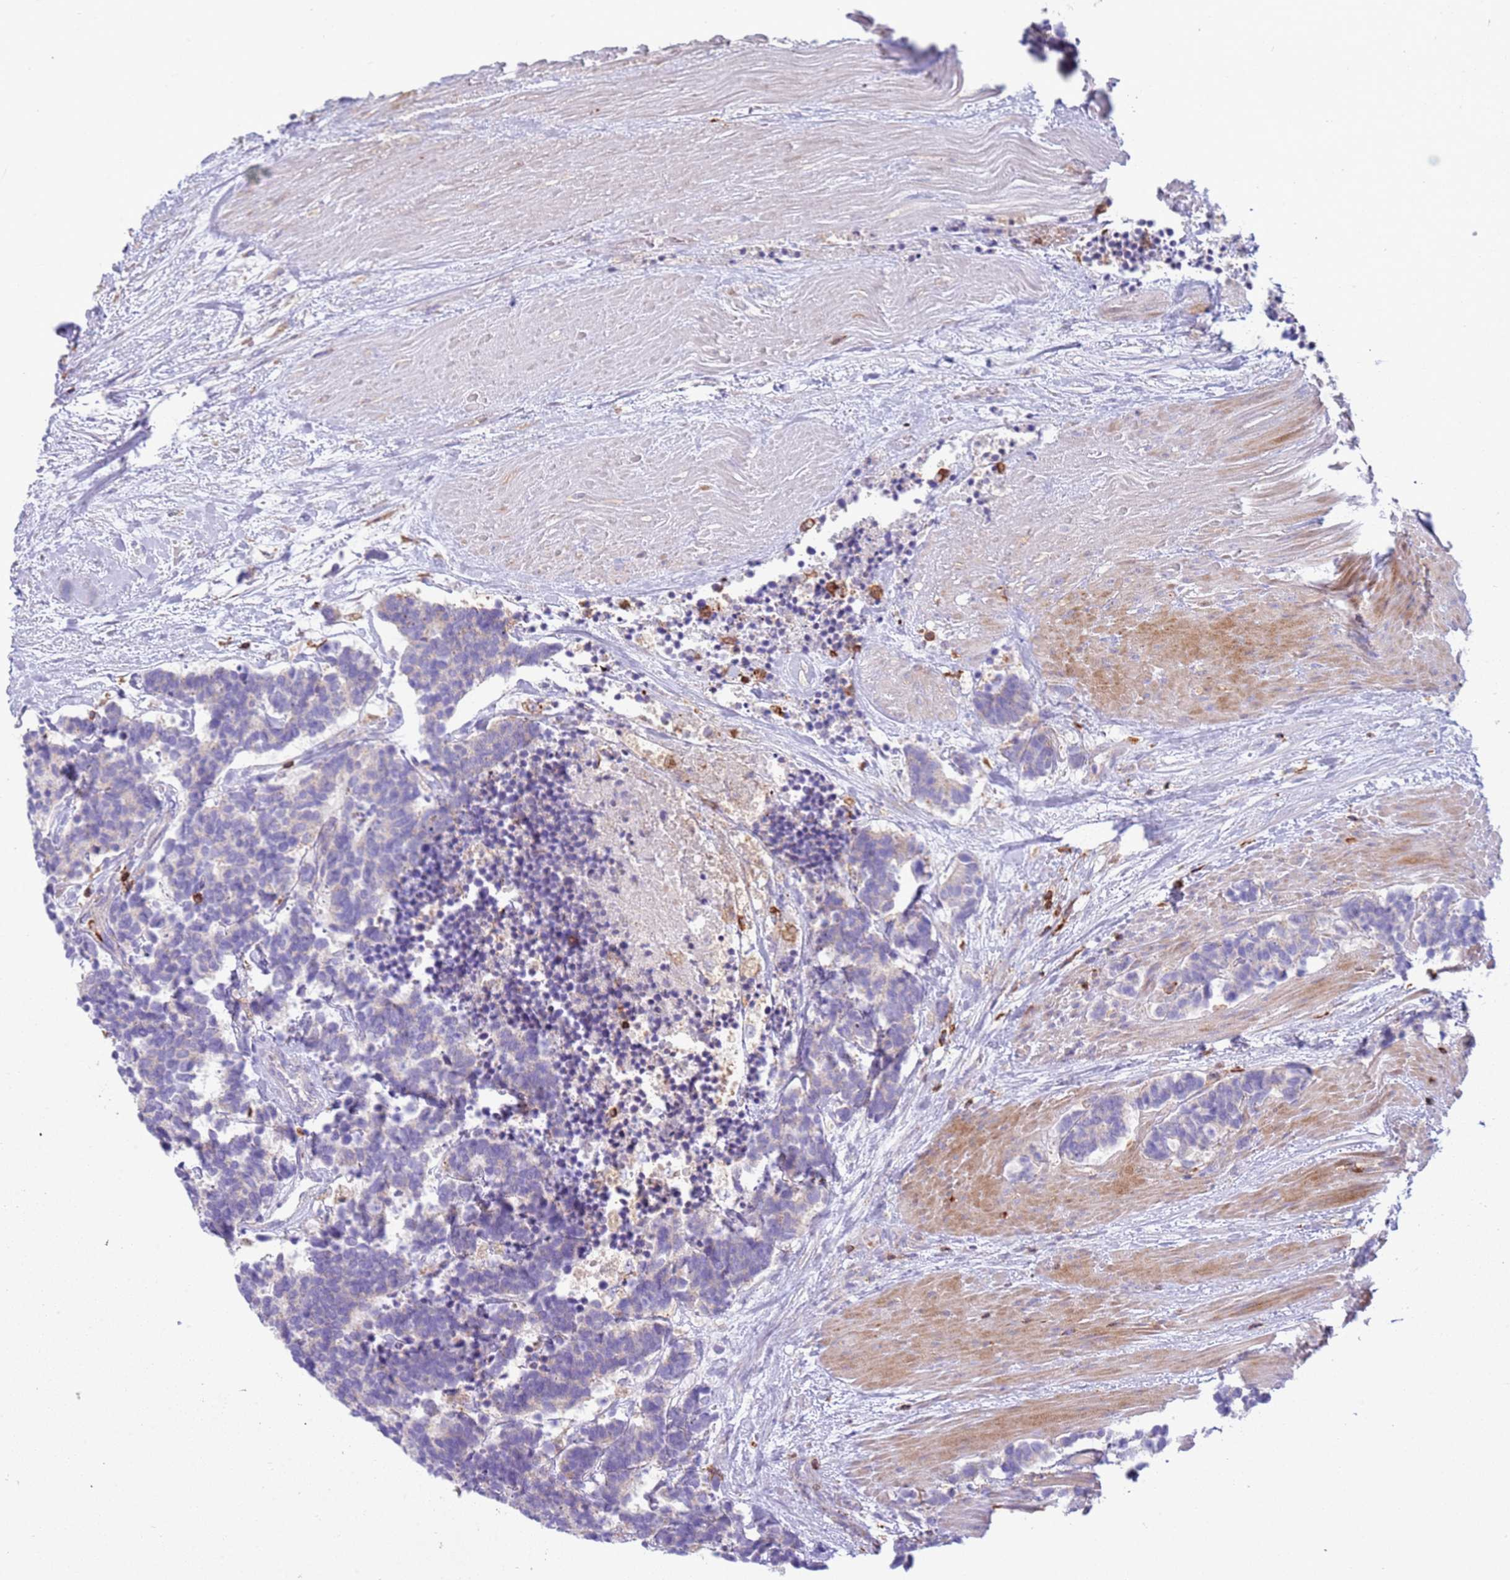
{"staining": {"intensity": "weak", "quantity": "<25%", "location": "cytoplasmic/membranous"}, "tissue": "carcinoid", "cell_type": "Tumor cells", "image_type": "cancer", "snomed": [{"axis": "morphology", "description": "Carcinoma, NOS"}, {"axis": "morphology", "description": "Carcinoid, malignant, NOS"}, {"axis": "topography", "description": "Urinary bladder"}], "caption": "Immunohistochemical staining of malignant carcinoid reveals no significant expression in tumor cells.", "gene": "TTPAL", "patient": {"sex": "male", "age": 57}}